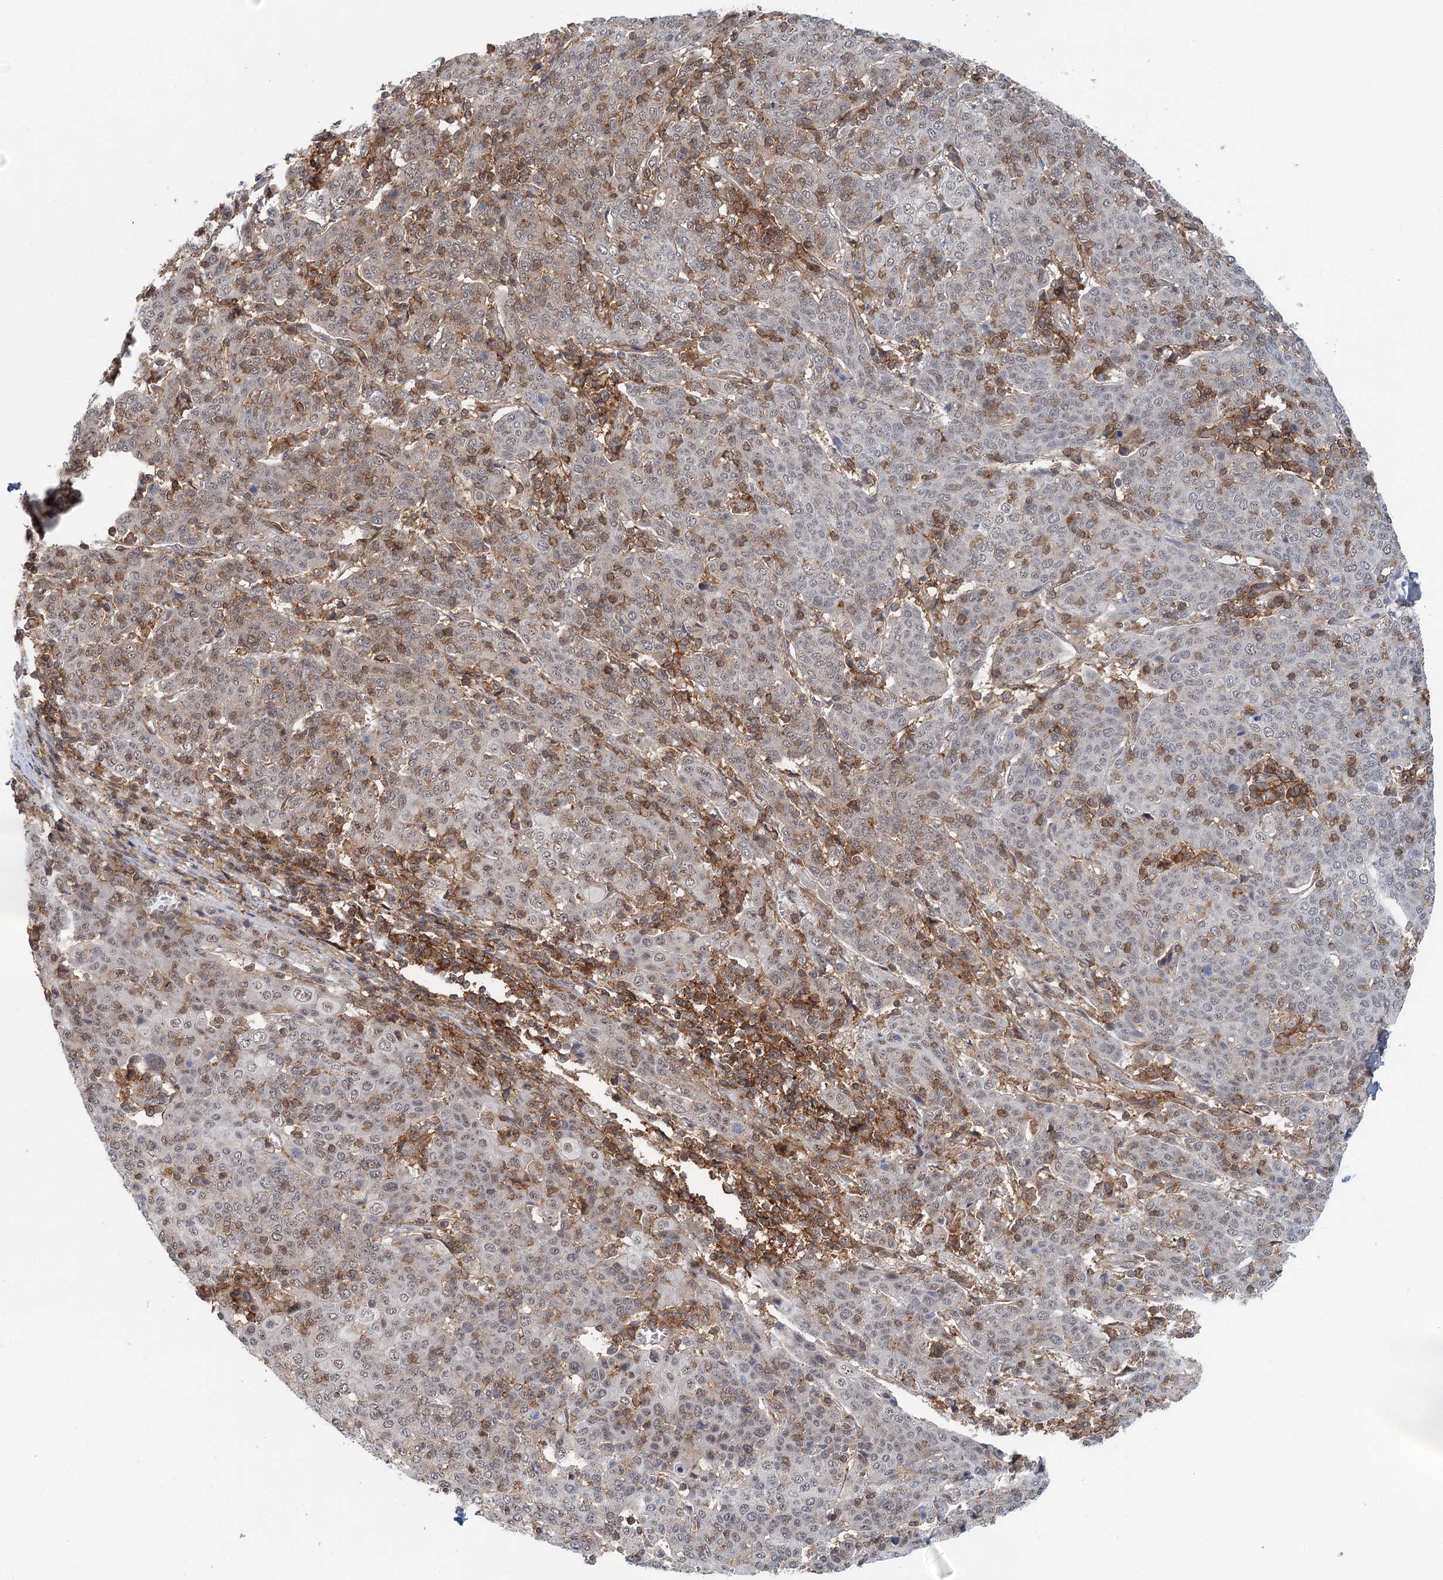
{"staining": {"intensity": "weak", "quantity": "<25%", "location": "cytoplasmic/membranous"}, "tissue": "cervical cancer", "cell_type": "Tumor cells", "image_type": "cancer", "snomed": [{"axis": "morphology", "description": "Squamous cell carcinoma, NOS"}, {"axis": "topography", "description": "Cervix"}], "caption": "The image demonstrates no significant positivity in tumor cells of cervical squamous cell carcinoma. (DAB immunohistochemistry (IHC), high magnification).", "gene": "CDC42SE2", "patient": {"sex": "female", "age": 67}}